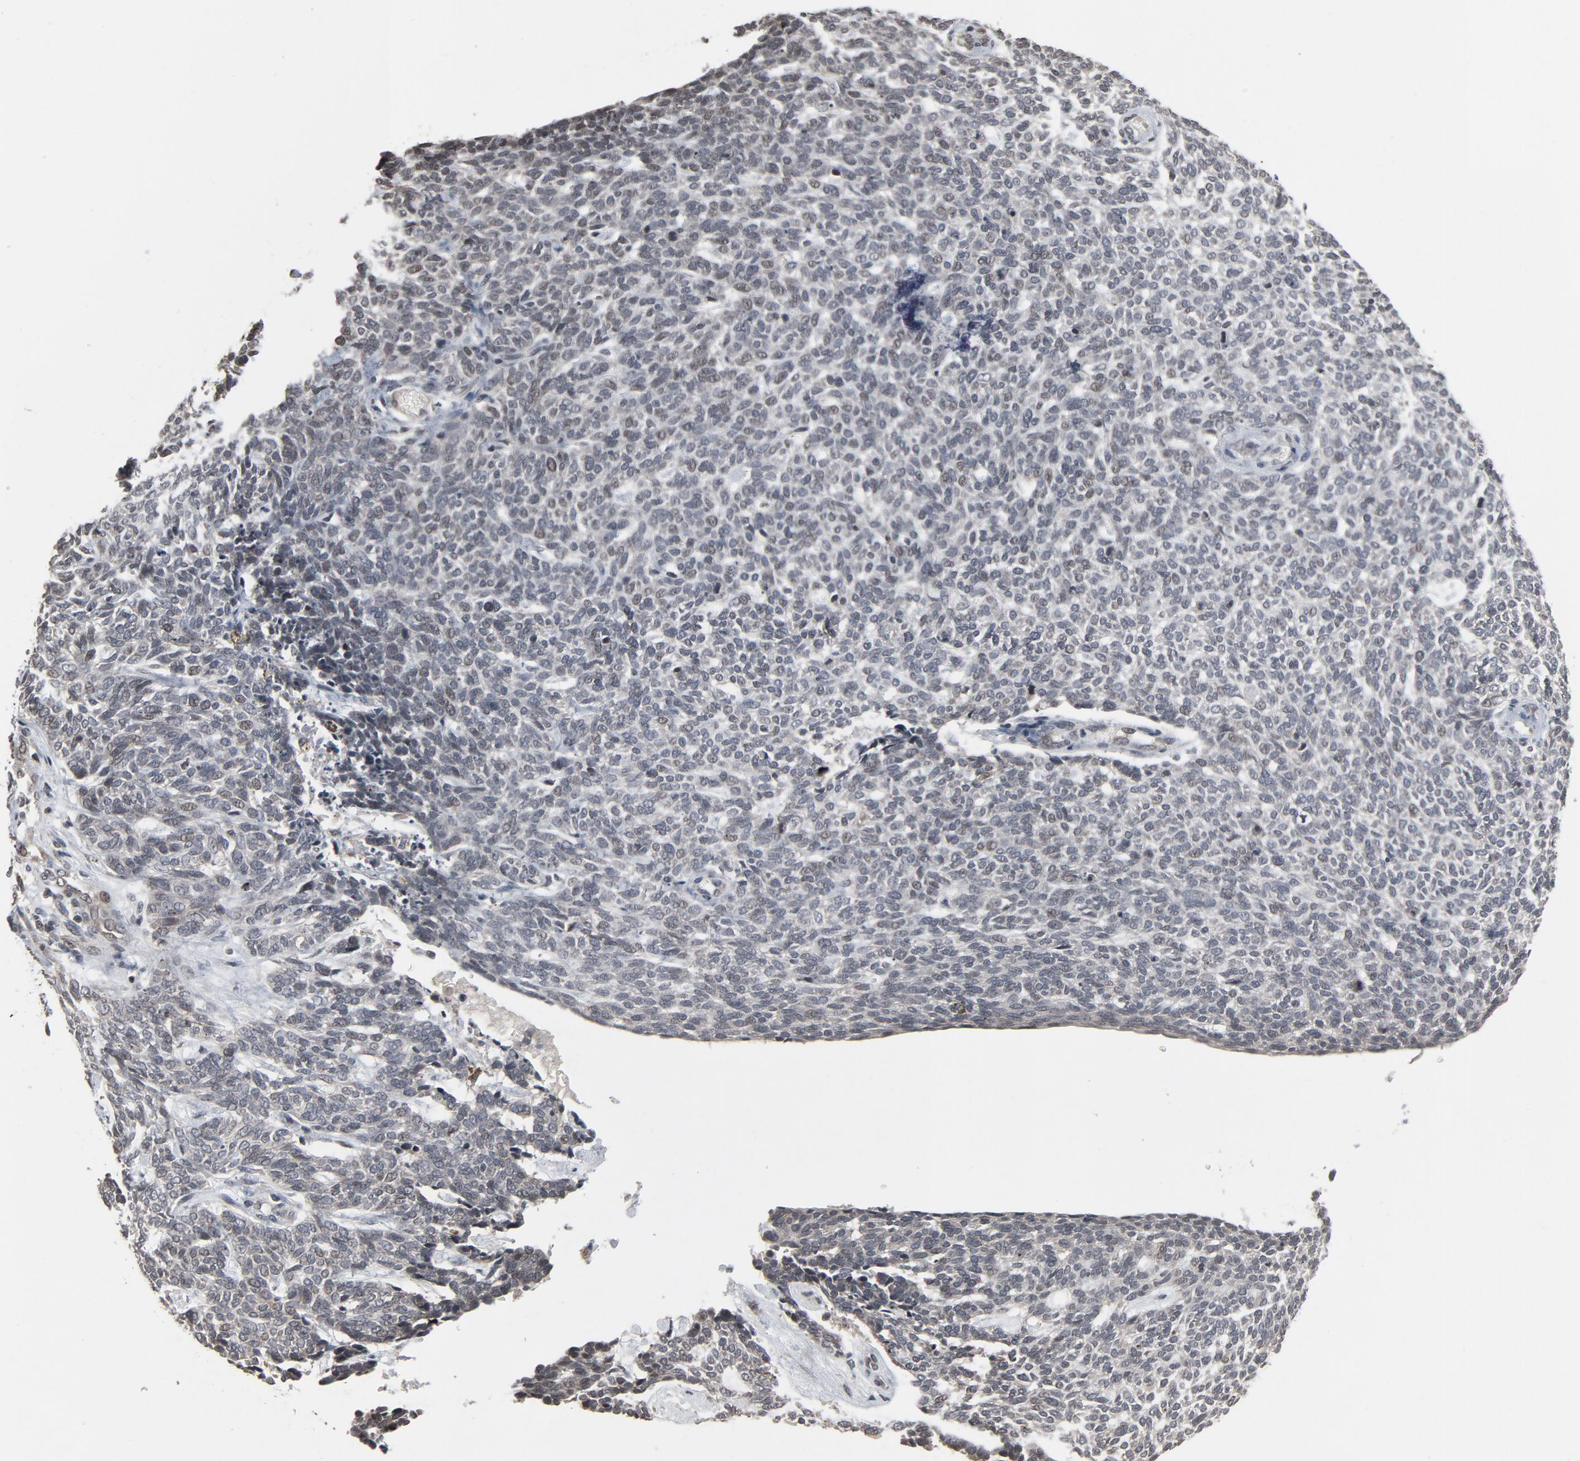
{"staining": {"intensity": "weak", "quantity": "<25%", "location": "nuclear"}, "tissue": "skin cancer", "cell_type": "Tumor cells", "image_type": "cancer", "snomed": [{"axis": "morphology", "description": "Normal tissue, NOS"}, {"axis": "morphology", "description": "Basal cell carcinoma"}, {"axis": "topography", "description": "Skin"}], "caption": "An immunohistochemistry micrograph of basal cell carcinoma (skin) is shown. There is no staining in tumor cells of basal cell carcinoma (skin).", "gene": "POM121", "patient": {"sex": "male", "age": 87}}